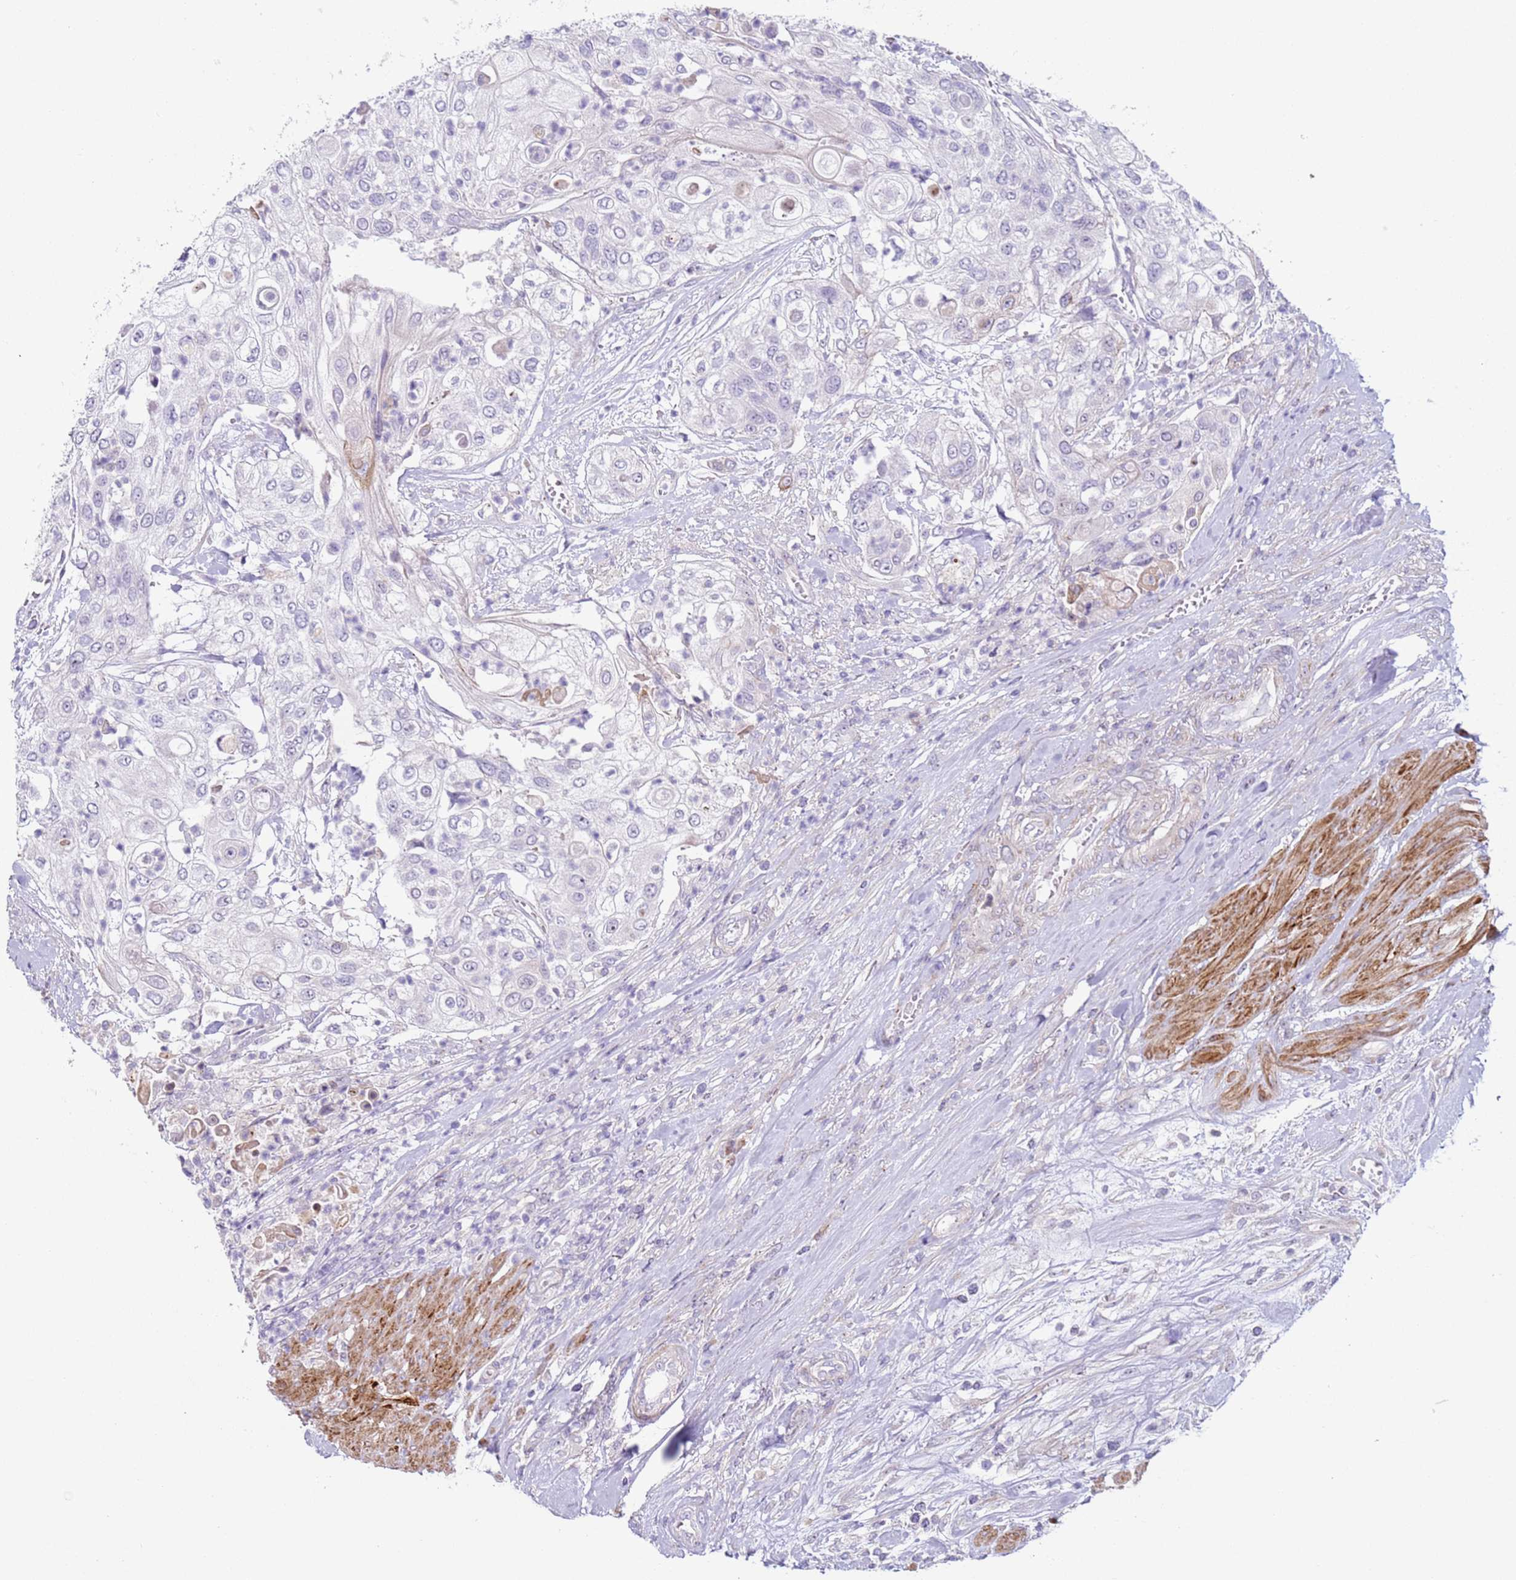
{"staining": {"intensity": "negative", "quantity": "none", "location": "none"}, "tissue": "urothelial cancer", "cell_type": "Tumor cells", "image_type": "cancer", "snomed": [{"axis": "morphology", "description": "Urothelial carcinoma, High grade"}, {"axis": "topography", "description": "Urinary bladder"}], "caption": "High-grade urothelial carcinoma was stained to show a protein in brown. There is no significant staining in tumor cells.", "gene": "HEATR1", "patient": {"sex": "female", "age": 79}}